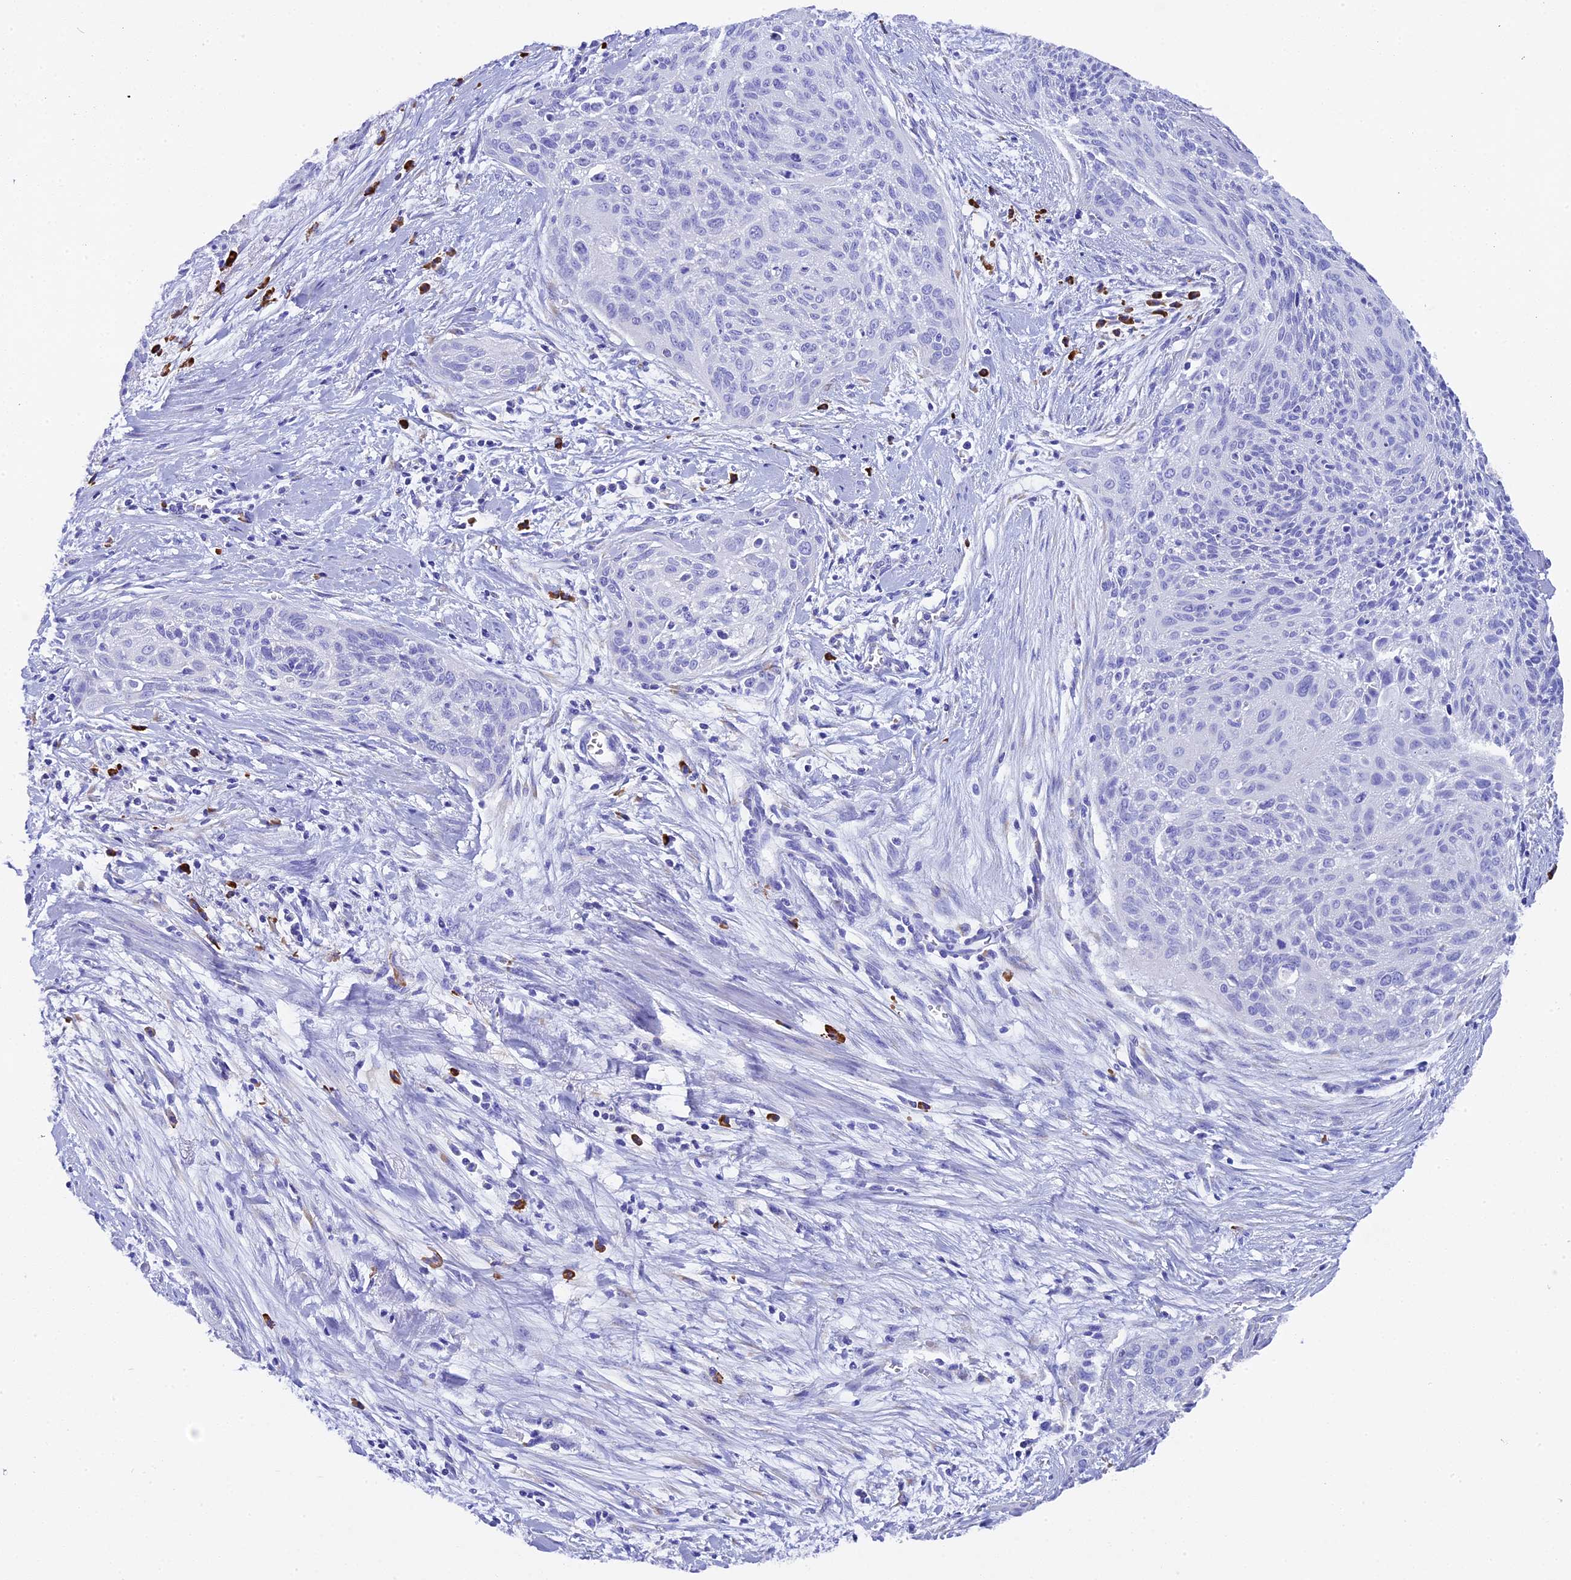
{"staining": {"intensity": "negative", "quantity": "none", "location": "none"}, "tissue": "cervical cancer", "cell_type": "Tumor cells", "image_type": "cancer", "snomed": [{"axis": "morphology", "description": "Squamous cell carcinoma, NOS"}, {"axis": "topography", "description": "Cervix"}], "caption": "Human cervical cancer stained for a protein using immunohistochemistry (IHC) shows no positivity in tumor cells.", "gene": "FKBP11", "patient": {"sex": "female", "age": 55}}